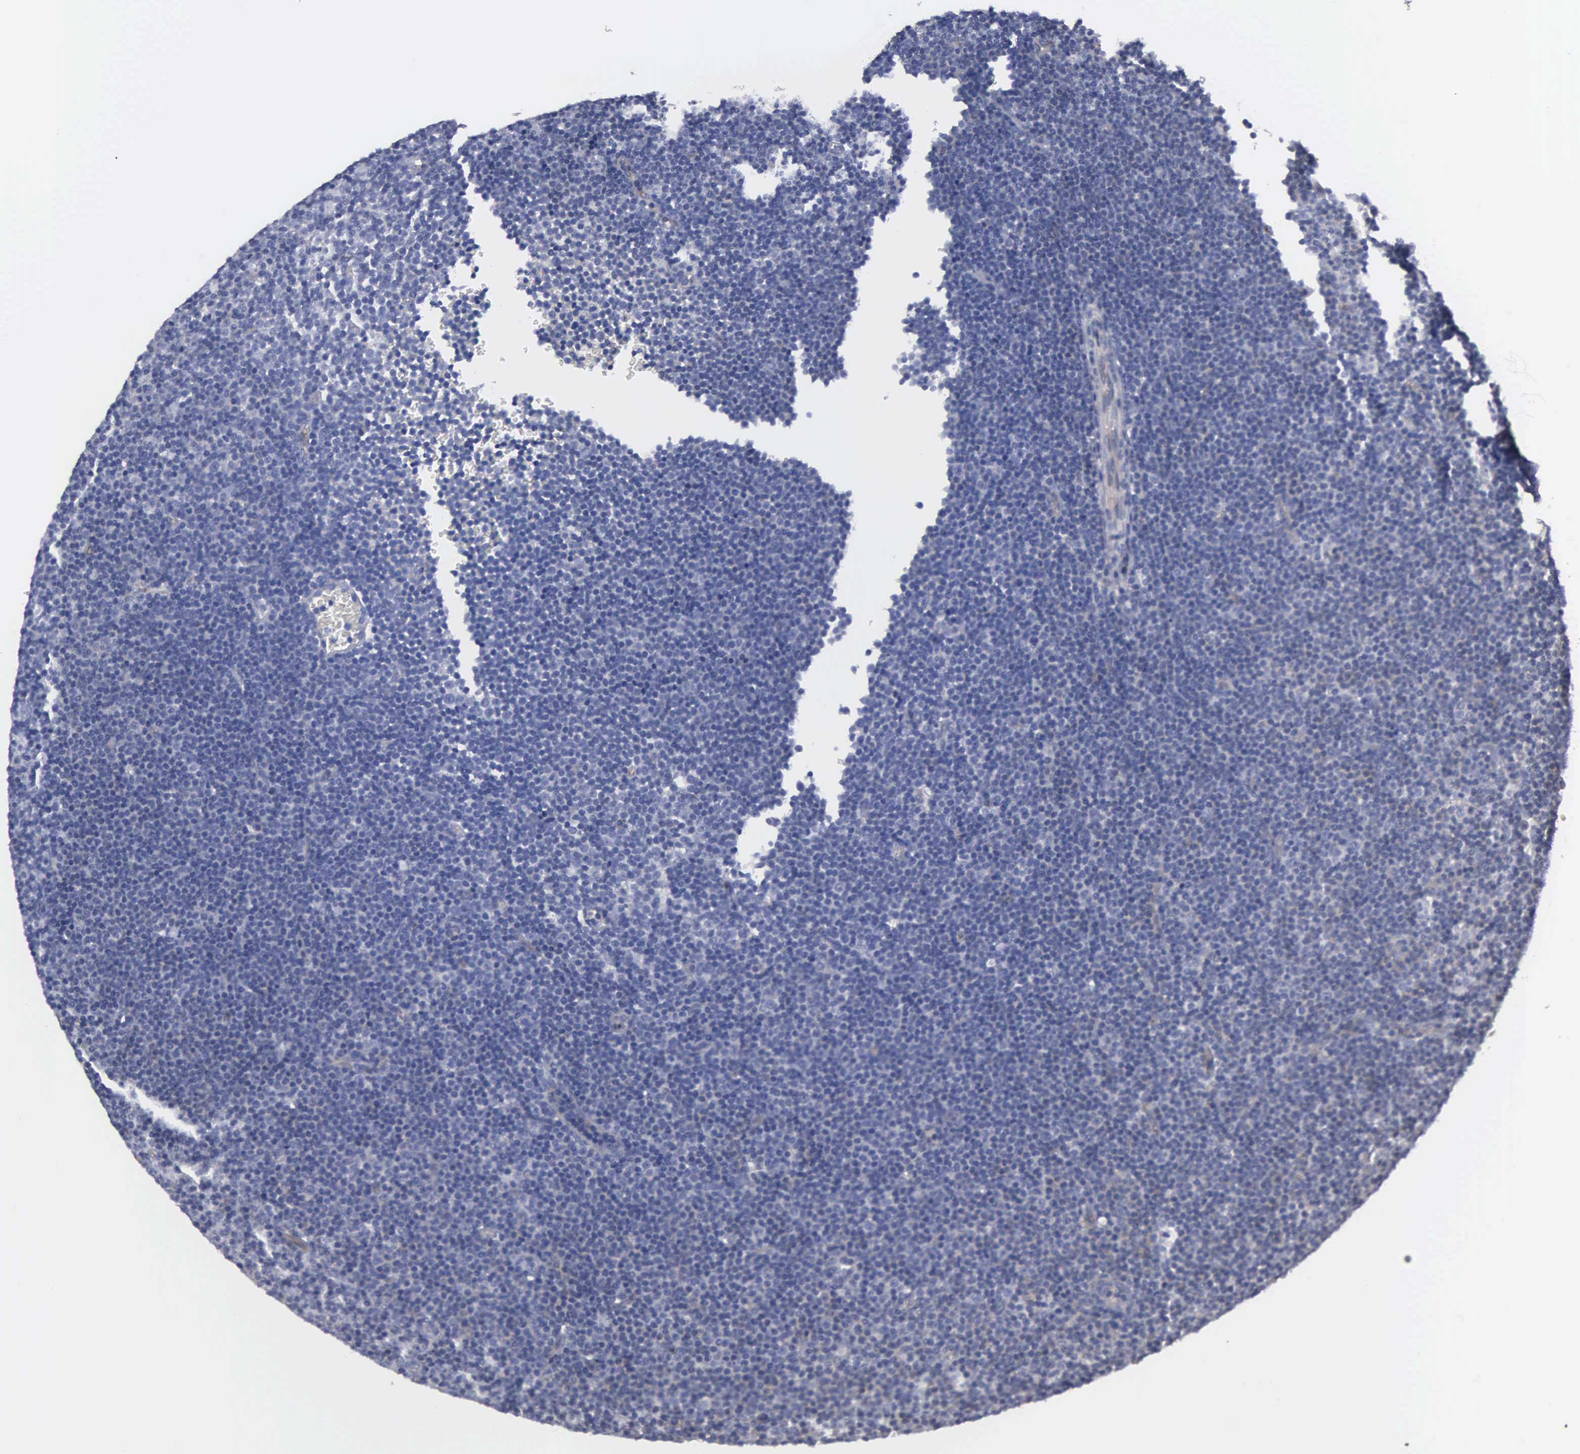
{"staining": {"intensity": "negative", "quantity": "none", "location": "none"}, "tissue": "lymphoma", "cell_type": "Tumor cells", "image_type": "cancer", "snomed": [{"axis": "morphology", "description": "Malignant lymphoma, non-Hodgkin's type, Low grade"}, {"axis": "topography", "description": "Lymph node"}], "caption": "Tumor cells show no significant protein expression in malignant lymphoma, non-Hodgkin's type (low-grade). Nuclei are stained in blue.", "gene": "RDX", "patient": {"sex": "male", "age": 57}}